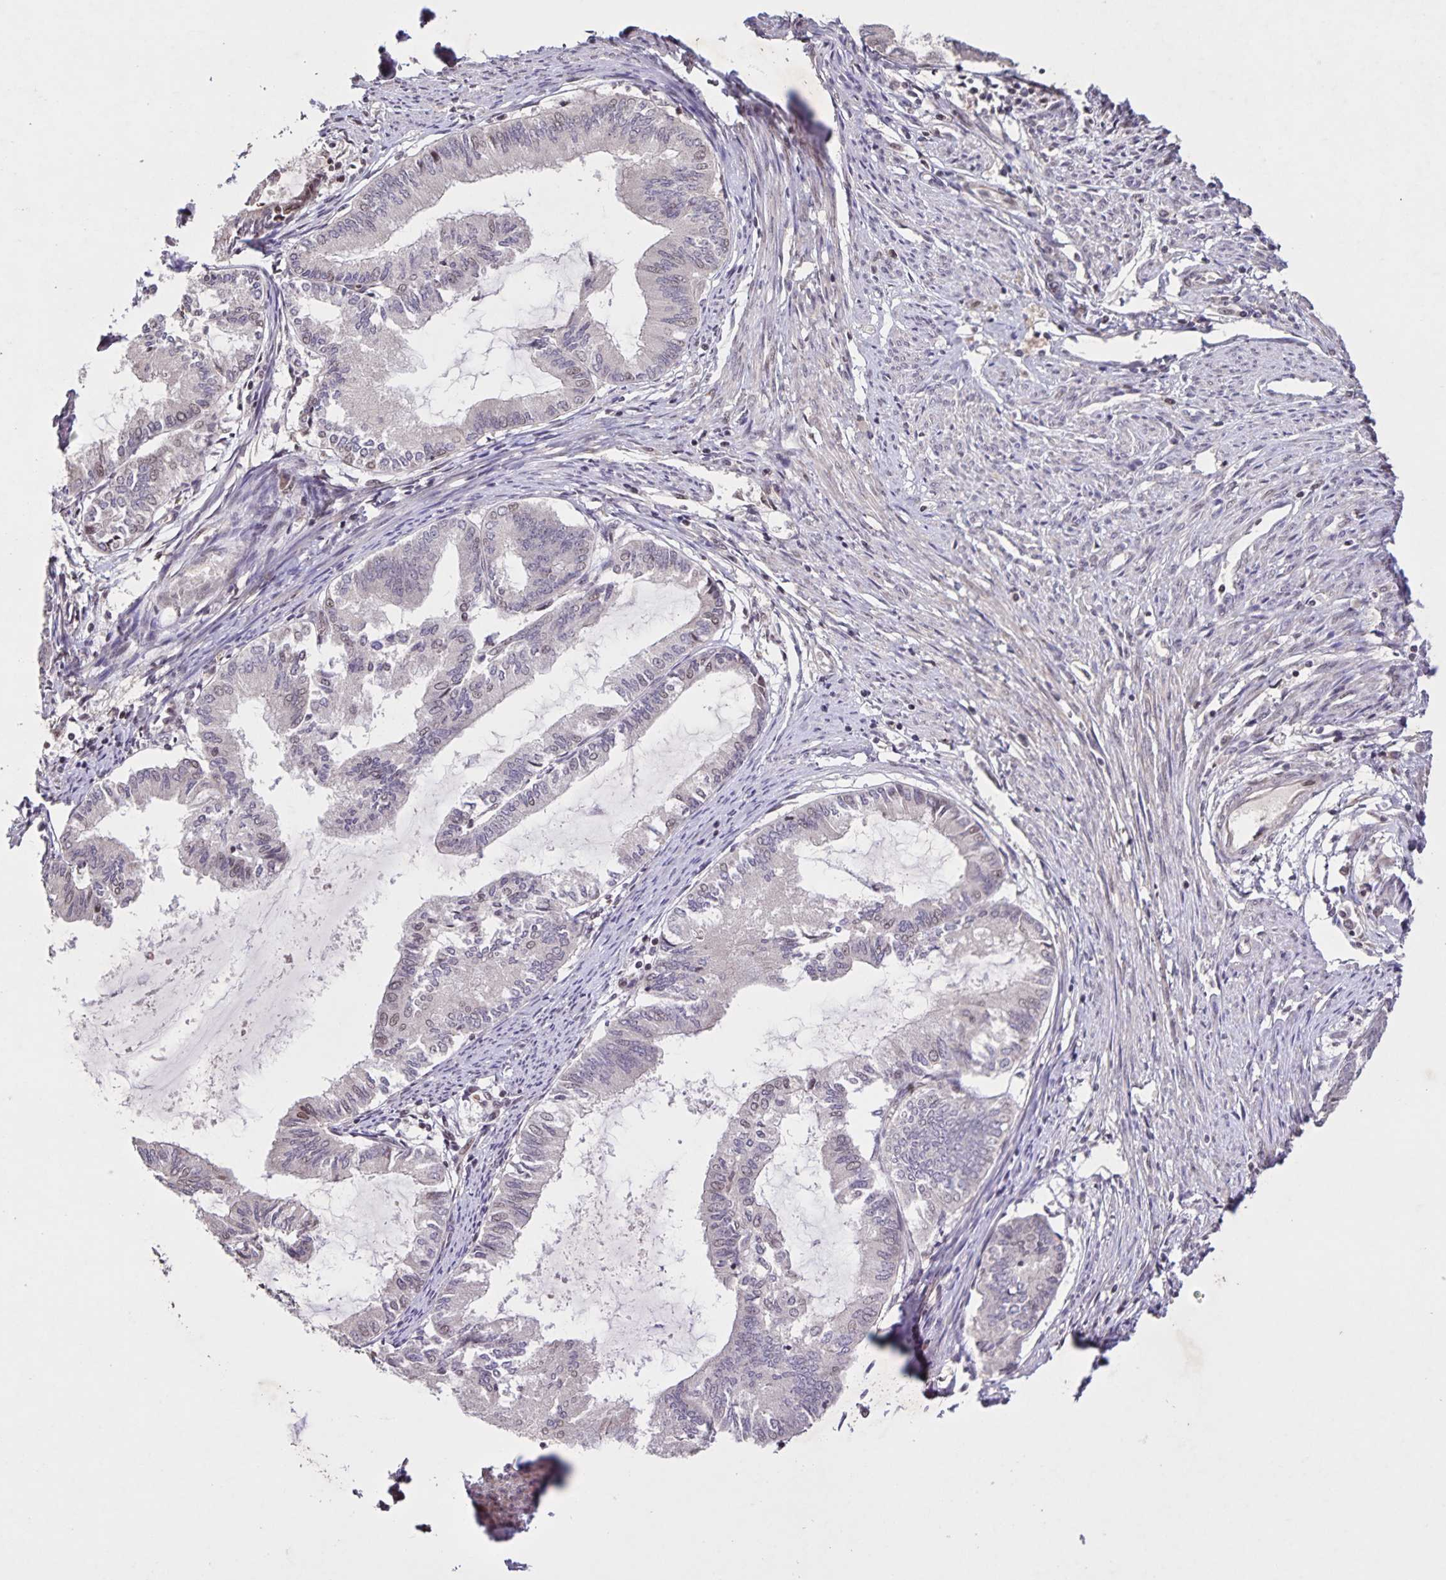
{"staining": {"intensity": "weak", "quantity": "<25%", "location": "nuclear"}, "tissue": "endometrial cancer", "cell_type": "Tumor cells", "image_type": "cancer", "snomed": [{"axis": "morphology", "description": "Adenocarcinoma, NOS"}, {"axis": "topography", "description": "Endometrium"}], "caption": "DAB immunohistochemical staining of adenocarcinoma (endometrial) reveals no significant positivity in tumor cells.", "gene": "GDF2", "patient": {"sex": "female", "age": 86}}